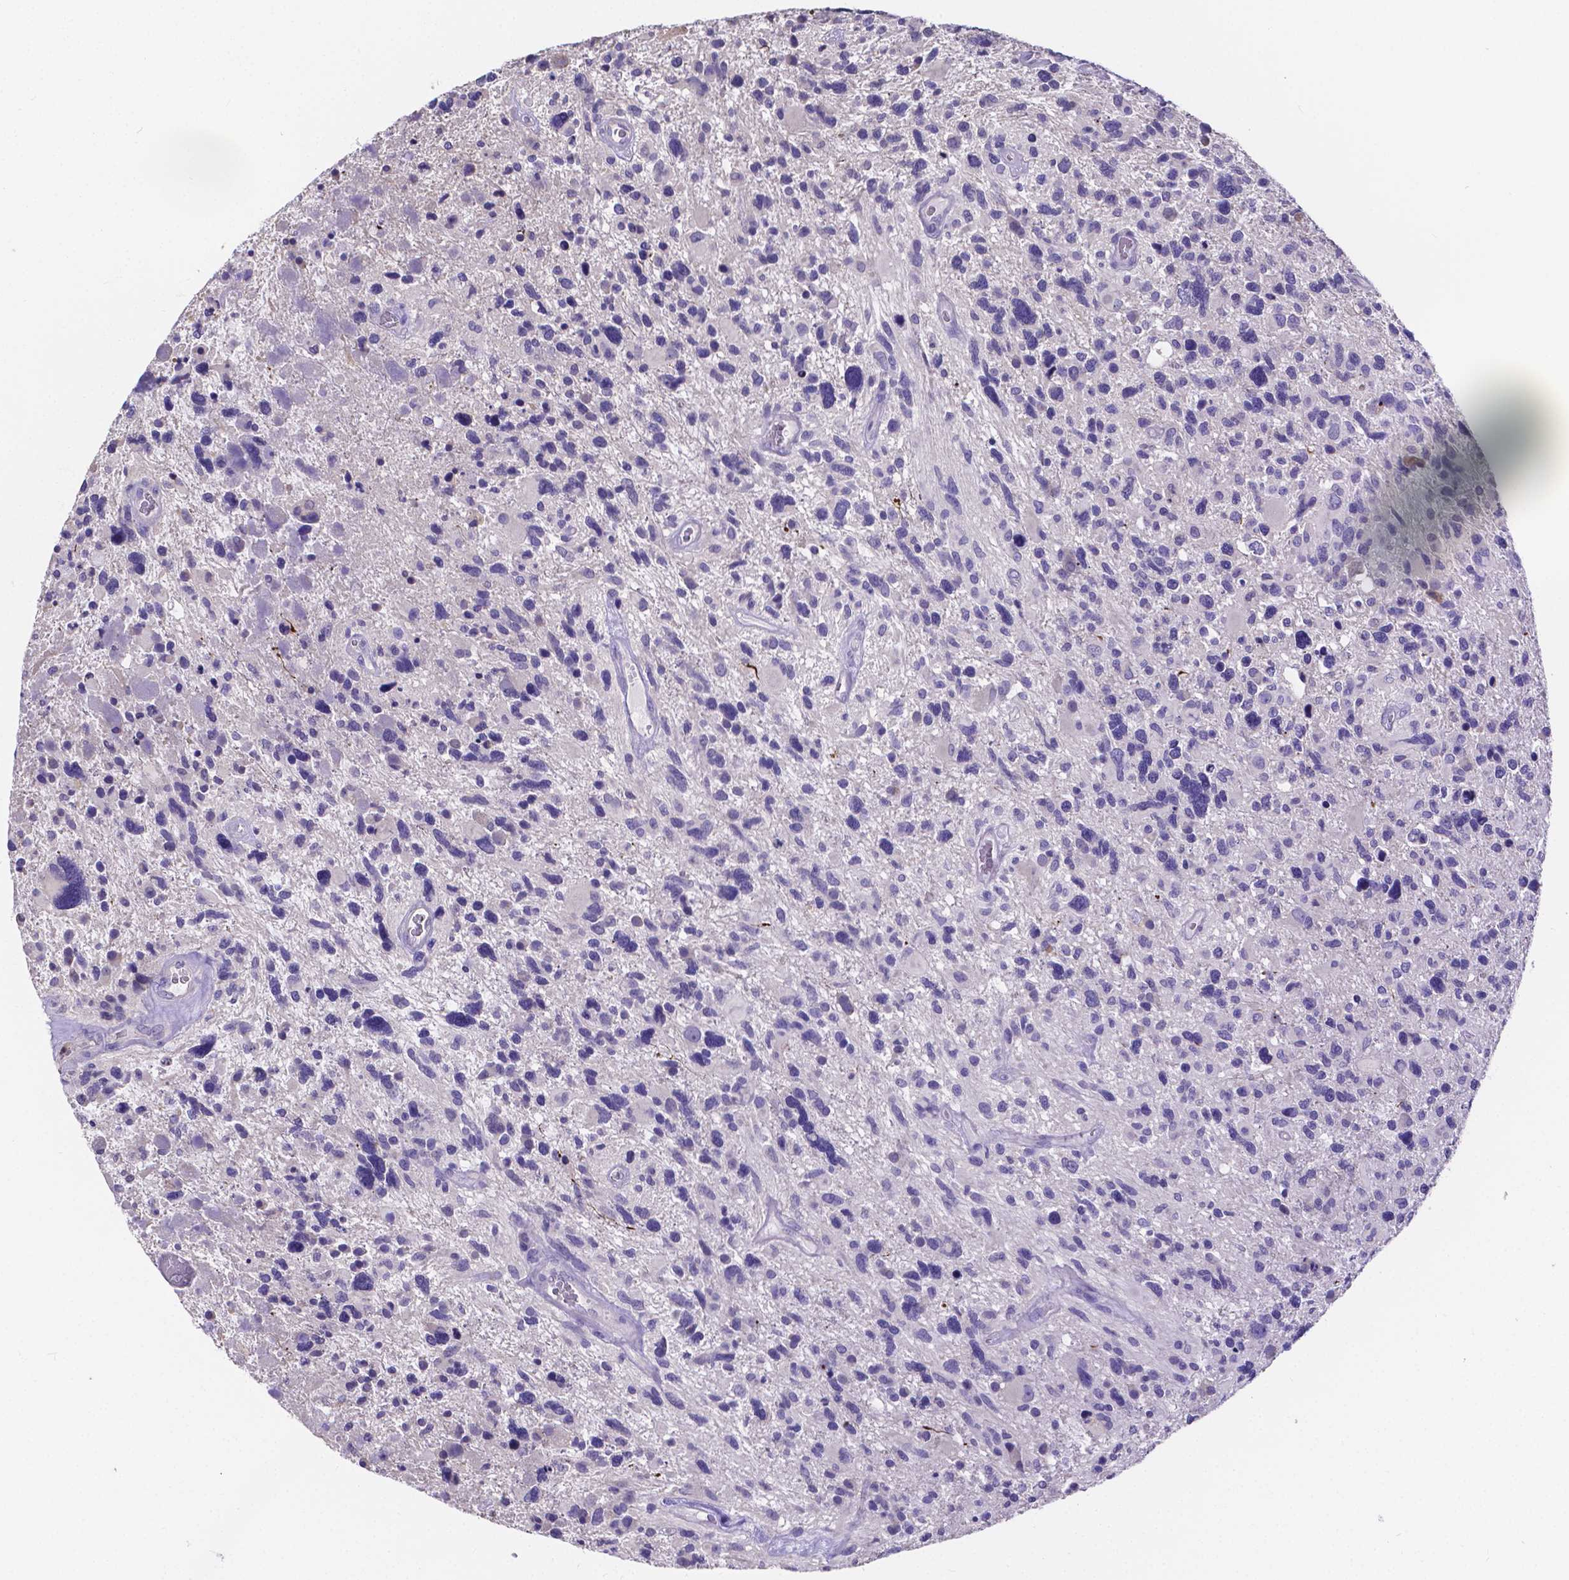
{"staining": {"intensity": "negative", "quantity": "none", "location": "none"}, "tissue": "glioma", "cell_type": "Tumor cells", "image_type": "cancer", "snomed": [{"axis": "morphology", "description": "Glioma, malignant, High grade"}, {"axis": "topography", "description": "Brain"}], "caption": "The immunohistochemistry photomicrograph has no significant positivity in tumor cells of glioma tissue.", "gene": "ATP6V1D", "patient": {"sex": "male", "age": 49}}